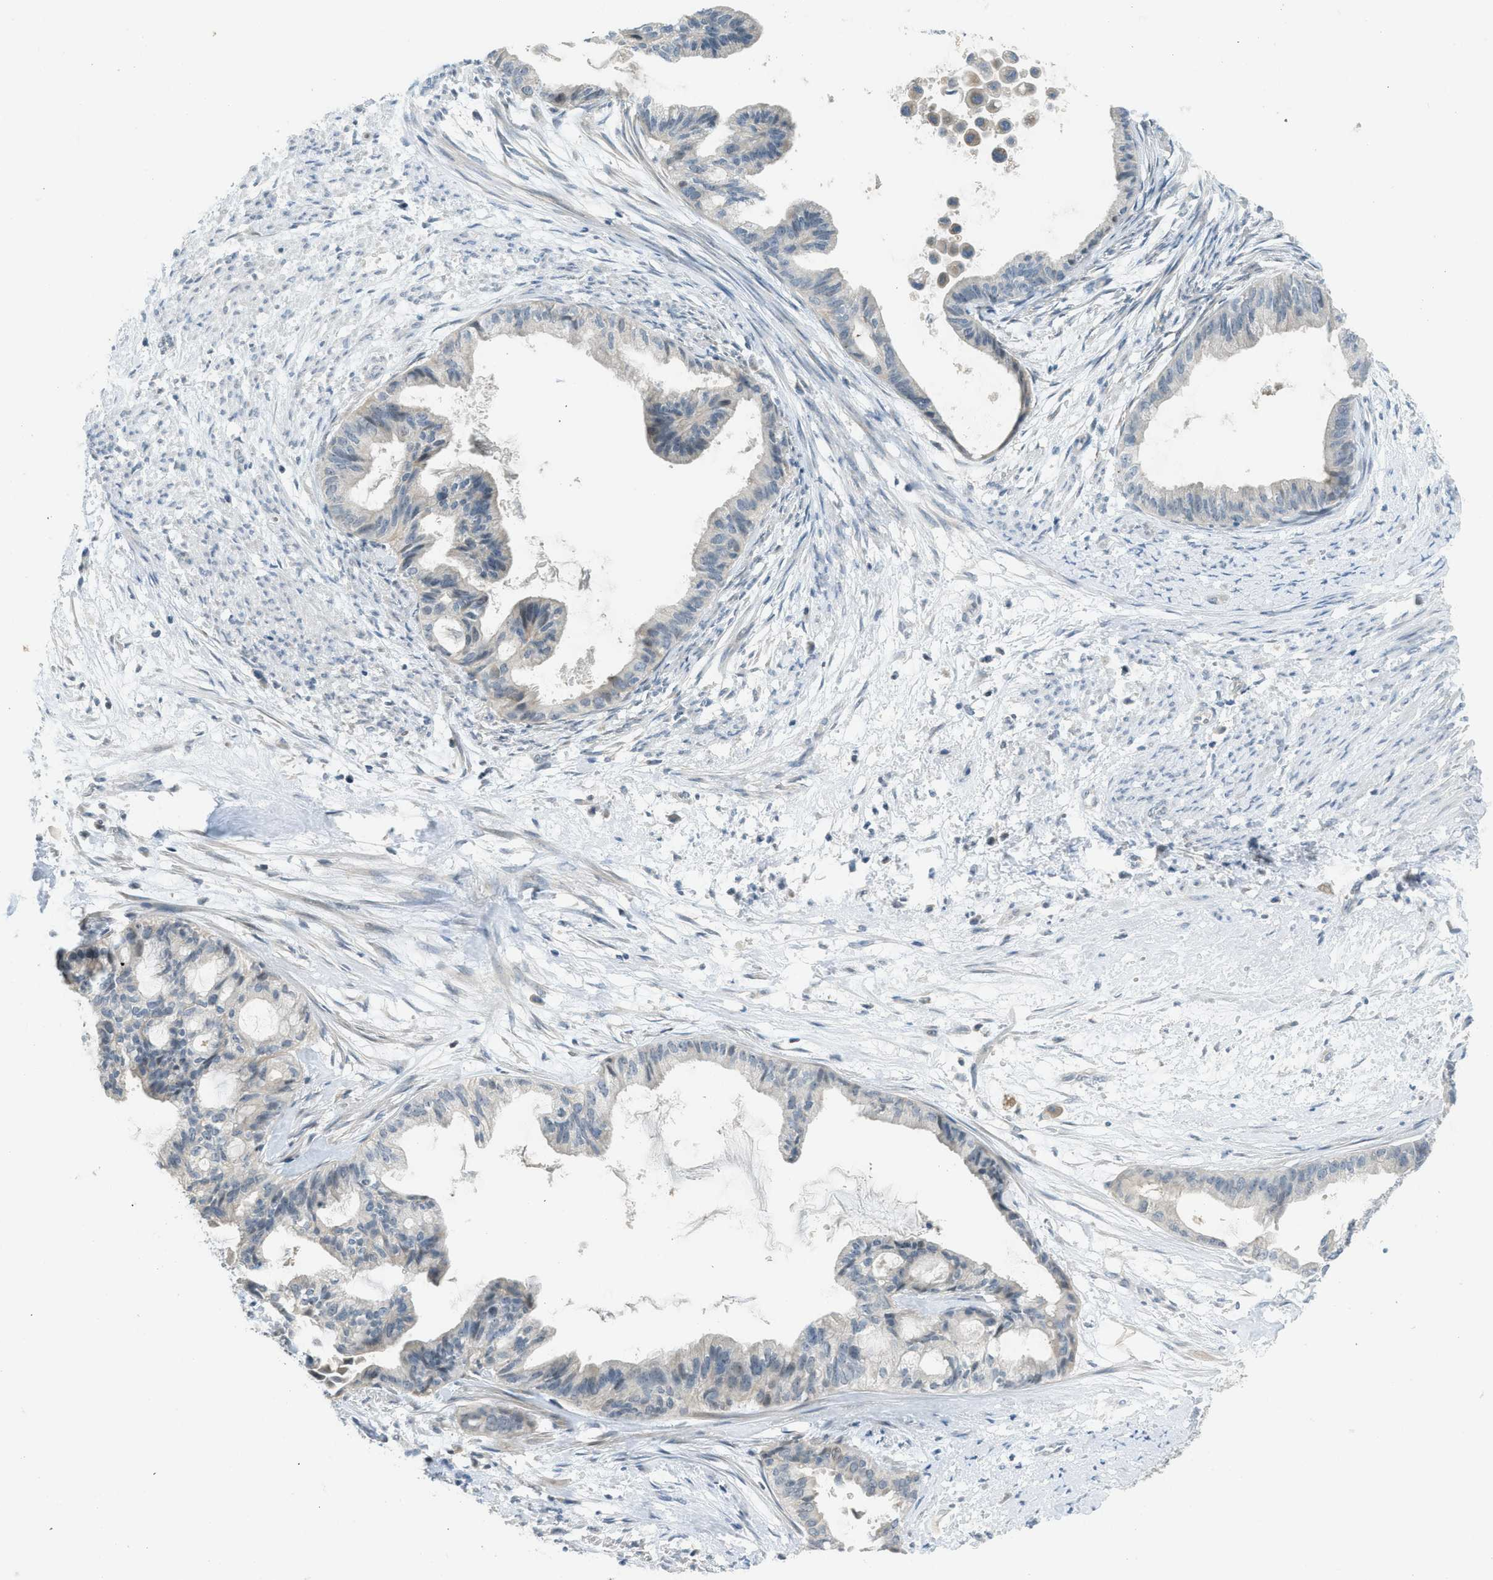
{"staining": {"intensity": "negative", "quantity": "none", "location": "none"}, "tissue": "cervical cancer", "cell_type": "Tumor cells", "image_type": "cancer", "snomed": [{"axis": "morphology", "description": "Normal tissue, NOS"}, {"axis": "morphology", "description": "Adenocarcinoma, NOS"}, {"axis": "topography", "description": "Cervix"}, {"axis": "topography", "description": "Endometrium"}], "caption": "Tumor cells are negative for protein expression in human cervical adenocarcinoma. (DAB immunohistochemistry (IHC) with hematoxylin counter stain).", "gene": "TXNDC2", "patient": {"sex": "female", "age": 86}}